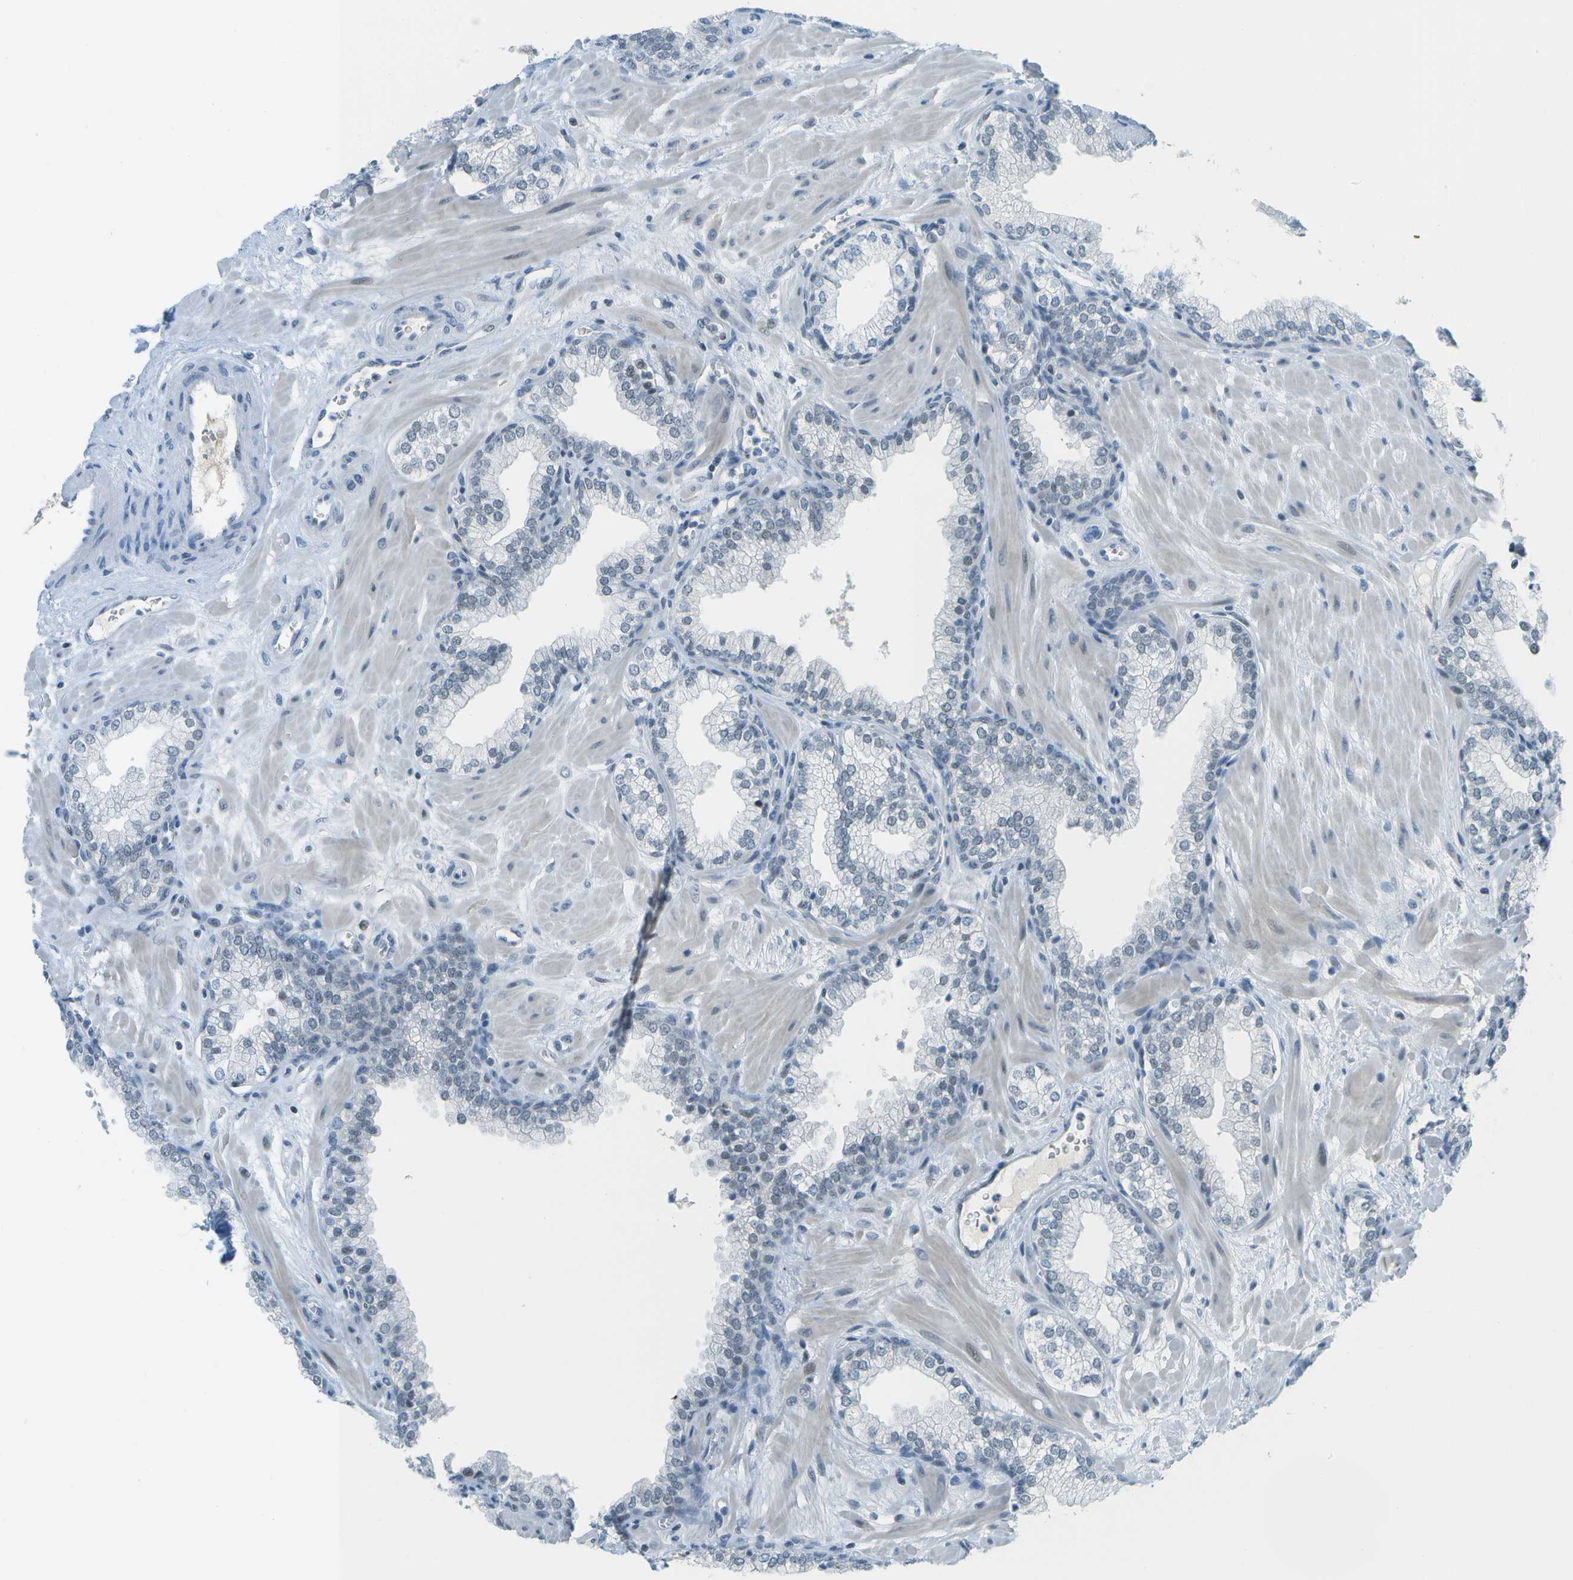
{"staining": {"intensity": "negative", "quantity": "none", "location": "none"}, "tissue": "prostate", "cell_type": "Glandular cells", "image_type": "normal", "snomed": [{"axis": "morphology", "description": "Normal tissue, NOS"}, {"axis": "morphology", "description": "Urothelial carcinoma, Low grade"}, {"axis": "topography", "description": "Urinary bladder"}, {"axis": "topography", "description": "Prostate"}], "caption": "Immunohistochemistry photomicrograph of unremarkable prostate: human prostate stained with DAB (3,3'-diaminobenzidine) reveals no significant protein staining in glandular cells. The staining was performed using DAB to visualize the protein expression in brown, while the nuclei were stained in blue with hematoxylin (Magnification: 20x).", "gene": "NEK11", "patient": {"sex": "male", "age": 60}}